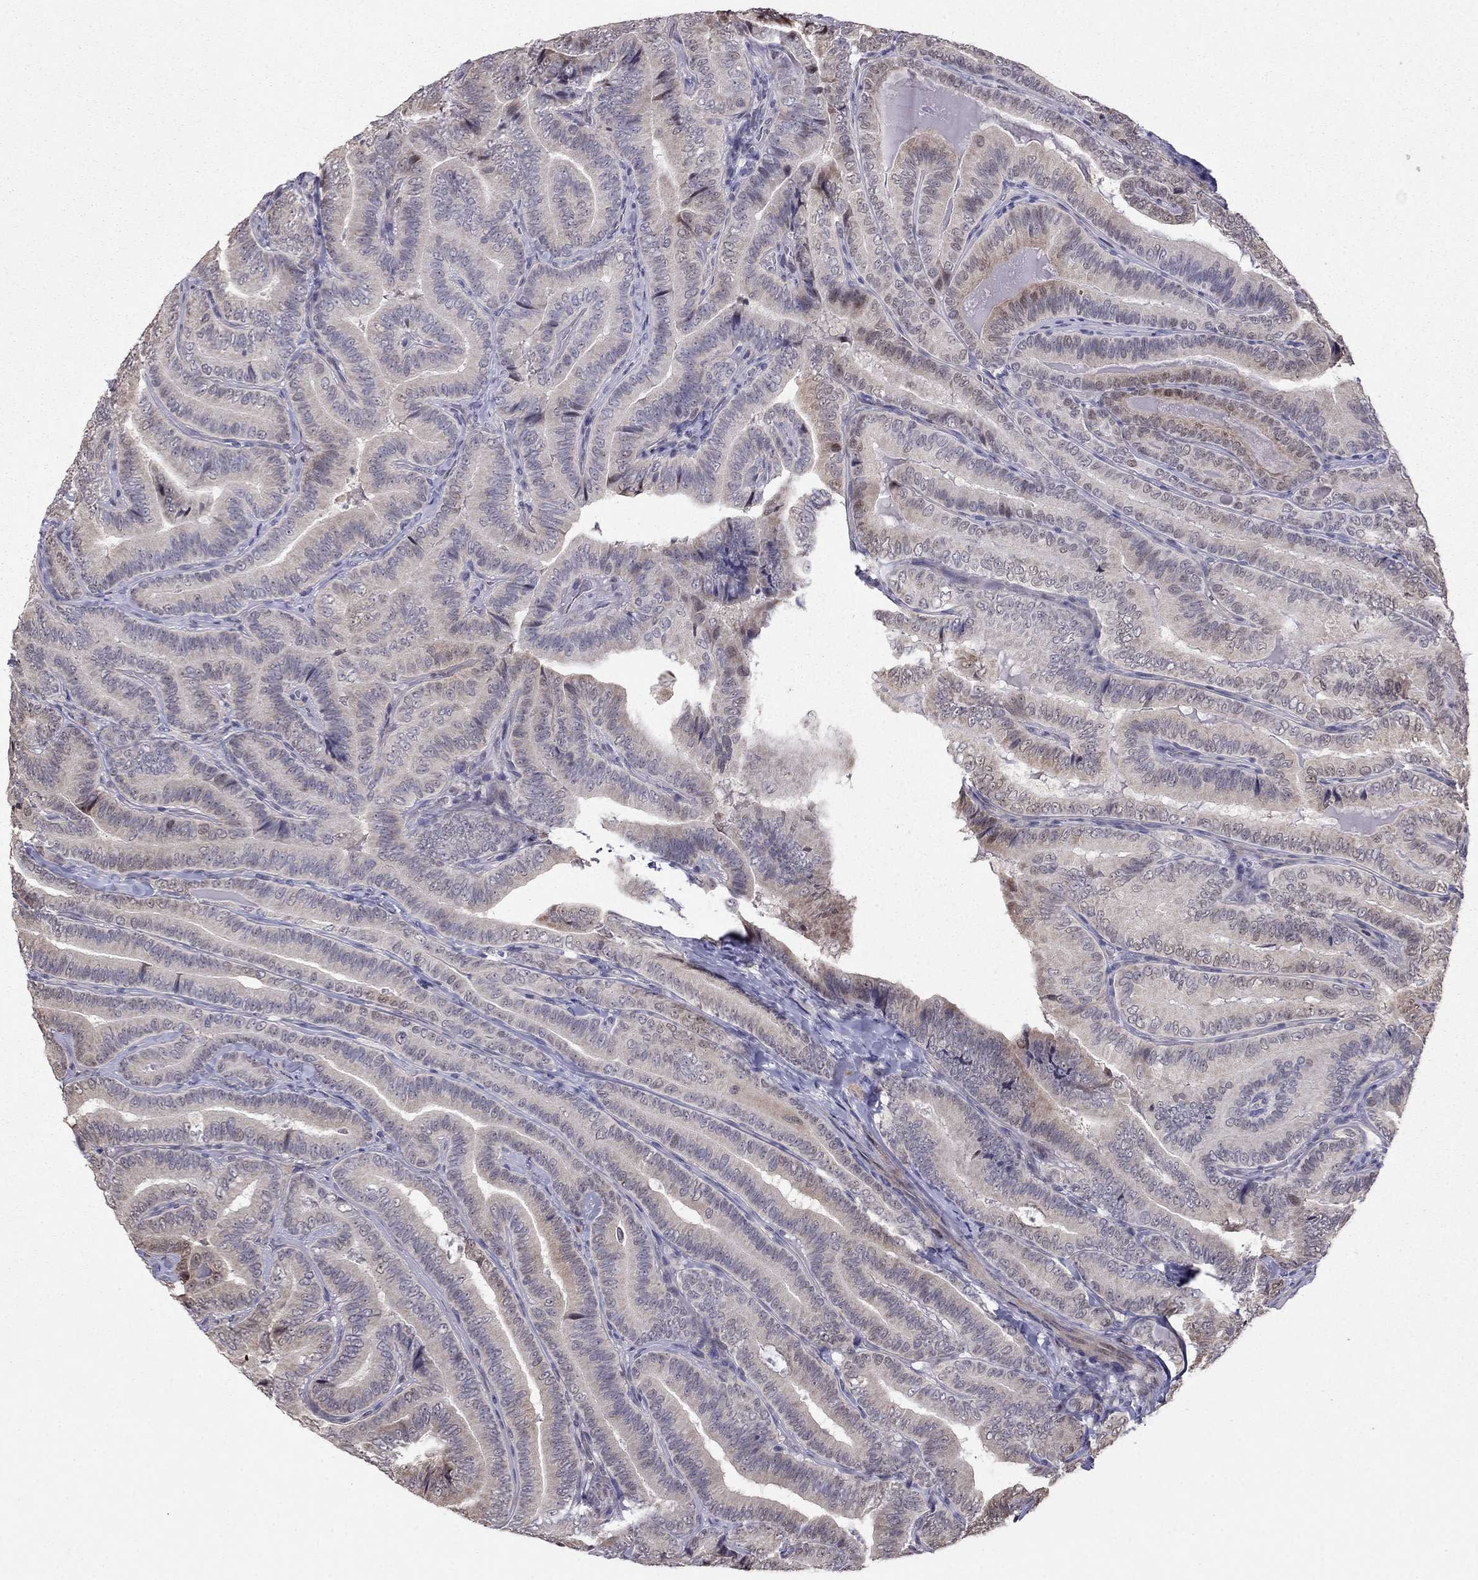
{"staining": {"intensity": "weak", "quantity": "<25%", "location": "cytoplasmic/membranous"}, "tissue": "thyroid cancer", "cell_type": "Tumor cells", "image_type": "cancer", "snomed": [{"axis": "morphology", "description": "Papillary adenocarcinoma, NOS"}, {"axis": "topography", "description": "Thyroid gland"}], "caption": "This image is of thyroid papillary adenocarcinoma stained with immunohistochemistry to label a protein in brown with the nuclei are counter-stained blue. There is no expression in tumor cells.", "gene": "LRRC39", "patient": {"sex": "male", "age": 61}}